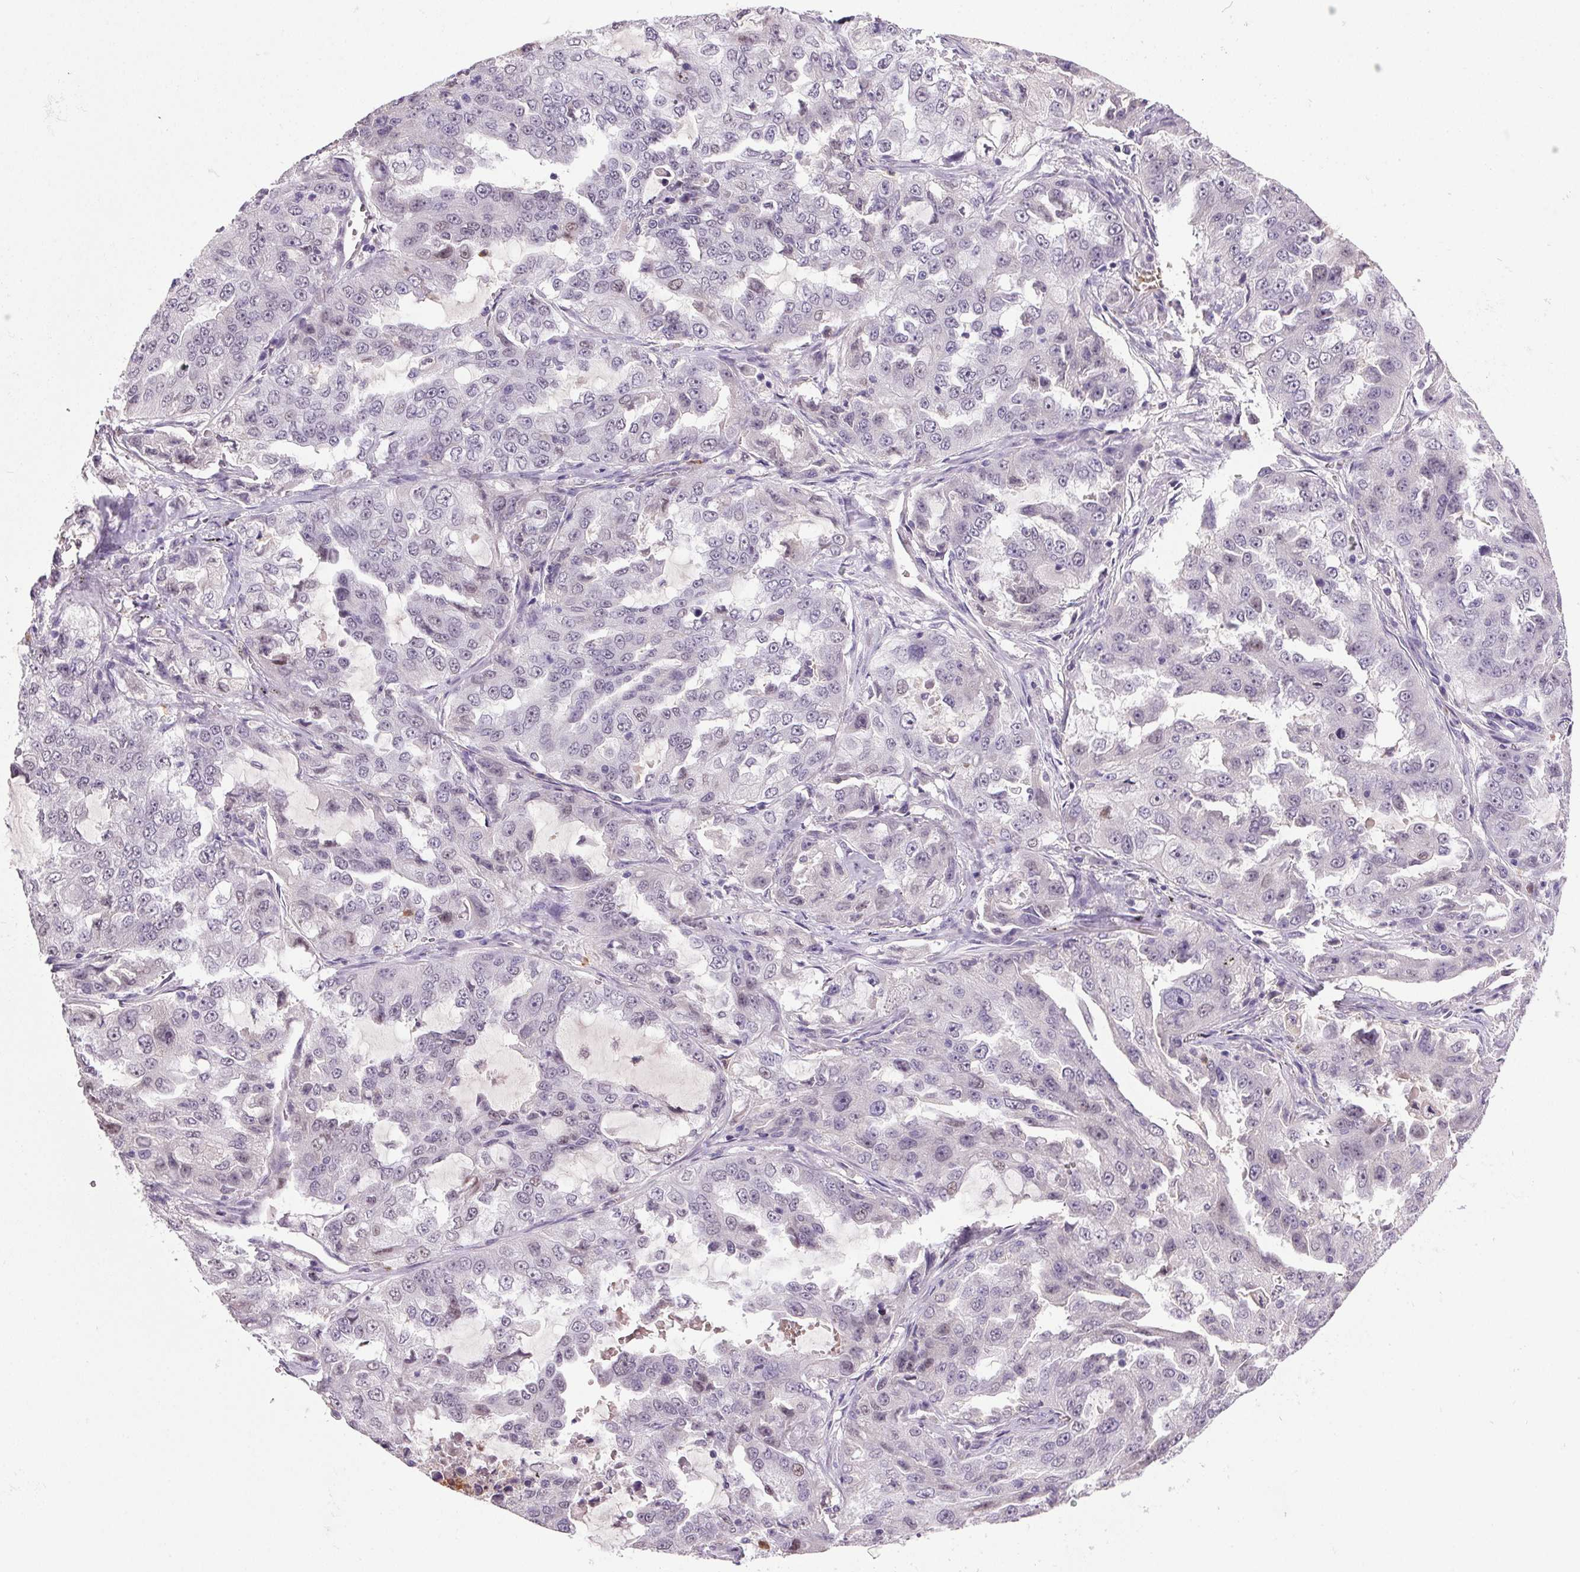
{"staining": {"intensity": "negative", "quantity": "none", "location": "none"}, "tissue": "lung cancer", "cell_type": "Tumor cells", "image_type": "cancer", "snomed": [{"axis": "morphology", "description": "Adenocarcinoma, NOS"}, {"axis": "topography", "description": "Lung"}], "caption": "Tumor cells are negative for protein expression in human adenocarcinoma (lung).", "gene": "TRDN", "patient": {"sex": "female", "age": 61}}